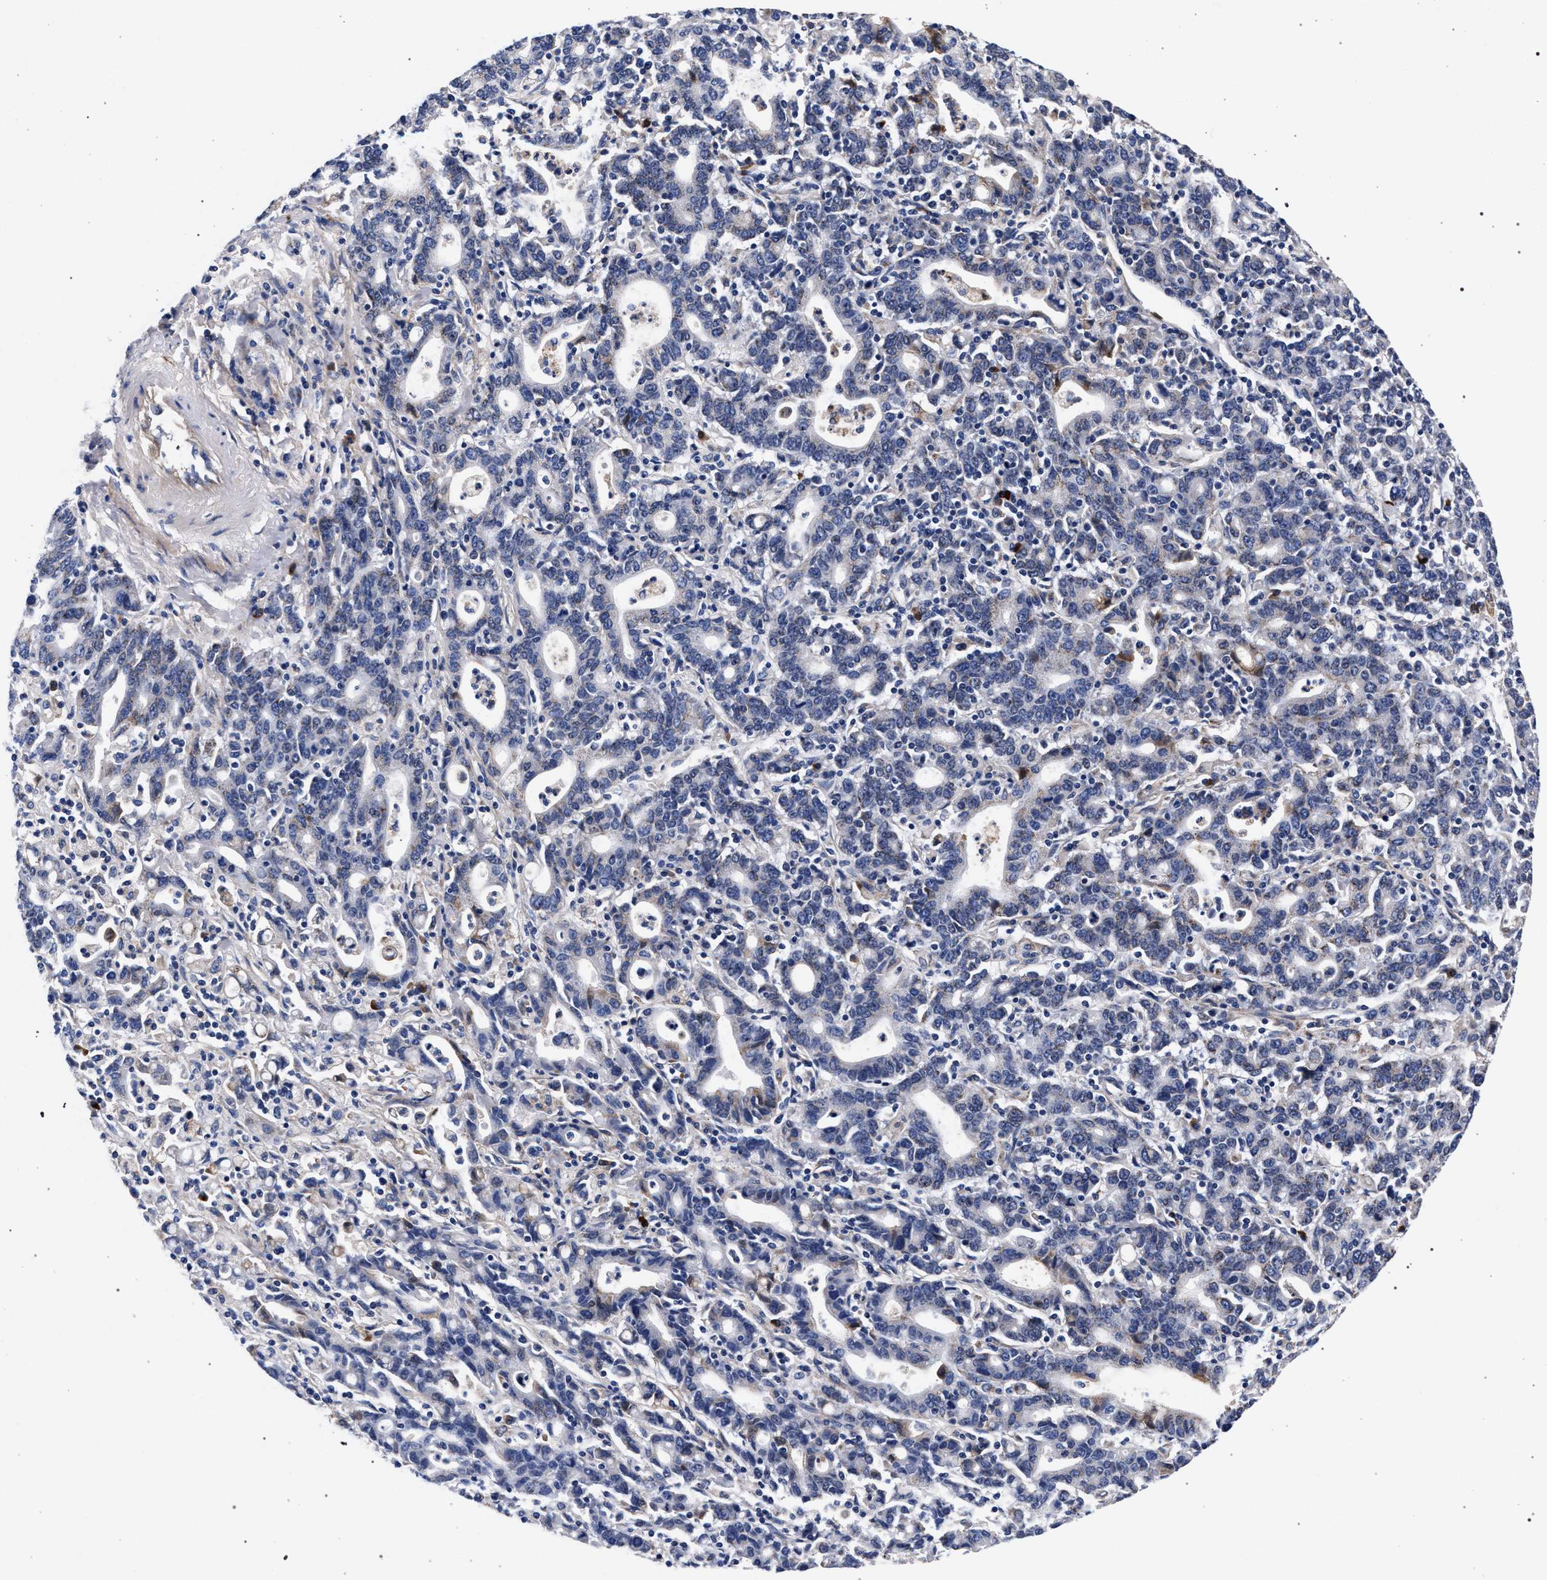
{"staining": {"intensity": "negative", "quantity": "none", "location": "none"}, "tissue": "stomach cancer", "cell_type": "Tumor cells", "image_type": "cancer", "snomed": [{"axis": "morphology", "description": "Adenocarcinoma, NOS"}, {"axis": "topography", "description": "Stomach, upper"}], "caption": "Histopathology image shows no protein expression in tumor cells of adenocarcinoma (stomach) tissue.", "gene": "ACOX1", "patient": {"sex": "male", "age": 69}}